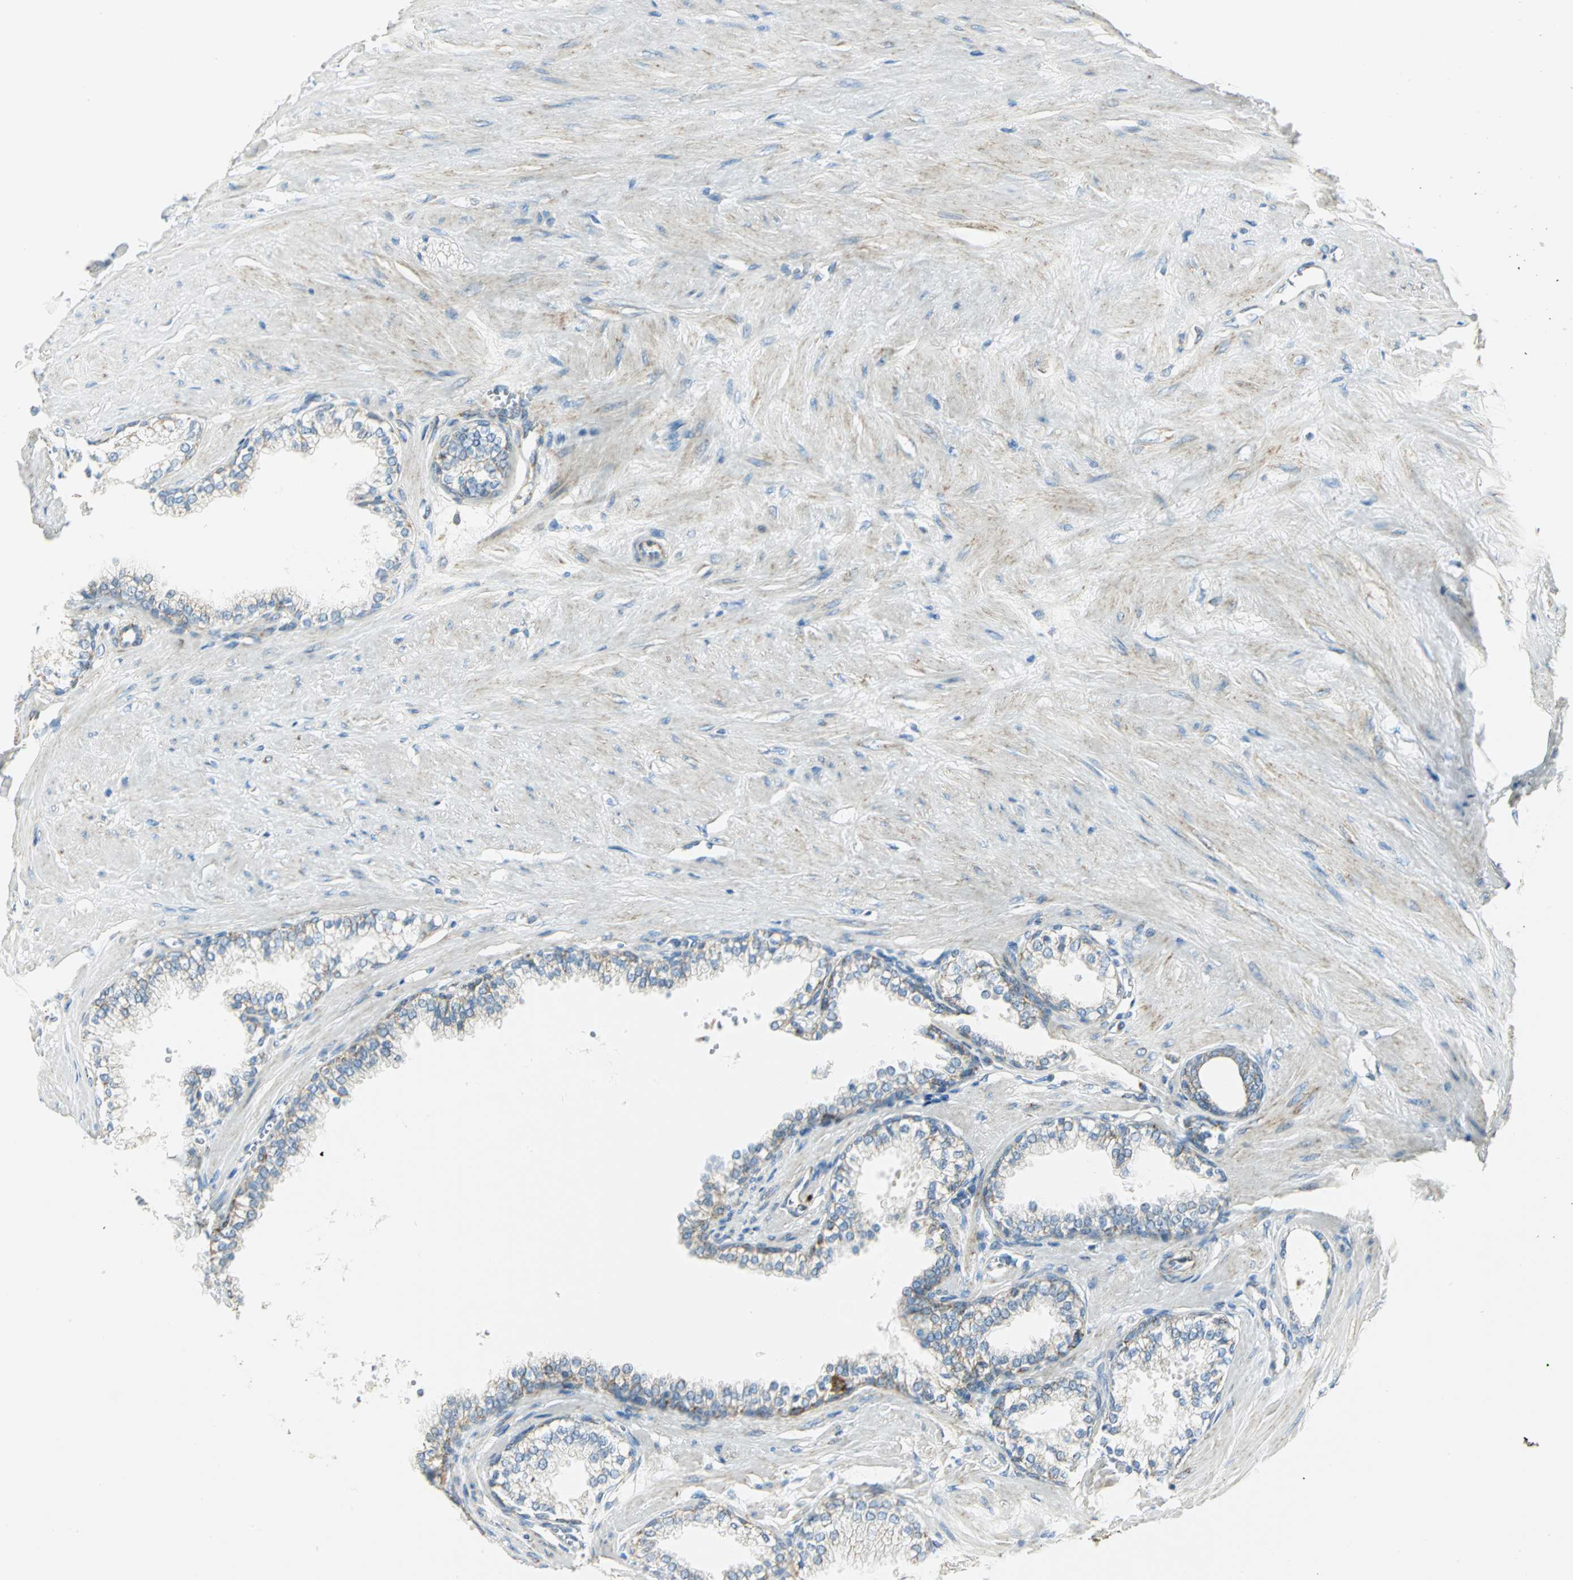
{"staining": {"intensity": "moderate", "quantity": "25%-75%", "location": "cytoplasmic/membranous"}, "tissue": "prostate", "cell_type": "Glandular cells", "image_type": "normal", "snomed": [{"axis": "morphology", "description": "Normal tissue, NOS"}, {"axis": "topography", "description": "Prostate"}], "caption": "The image exhibits a brown stain indicating the presence of a protein in the cytoplasmic/membranous of glandular cells in prostate. The staining was performed using DAB (3,3'-diaminobenzidine), with brown indicating positive protein expression. Nuclei are stained blue with hematoxylin.", "gene": "NTRK1", "patient": {"sex": "male", "age": 64}}